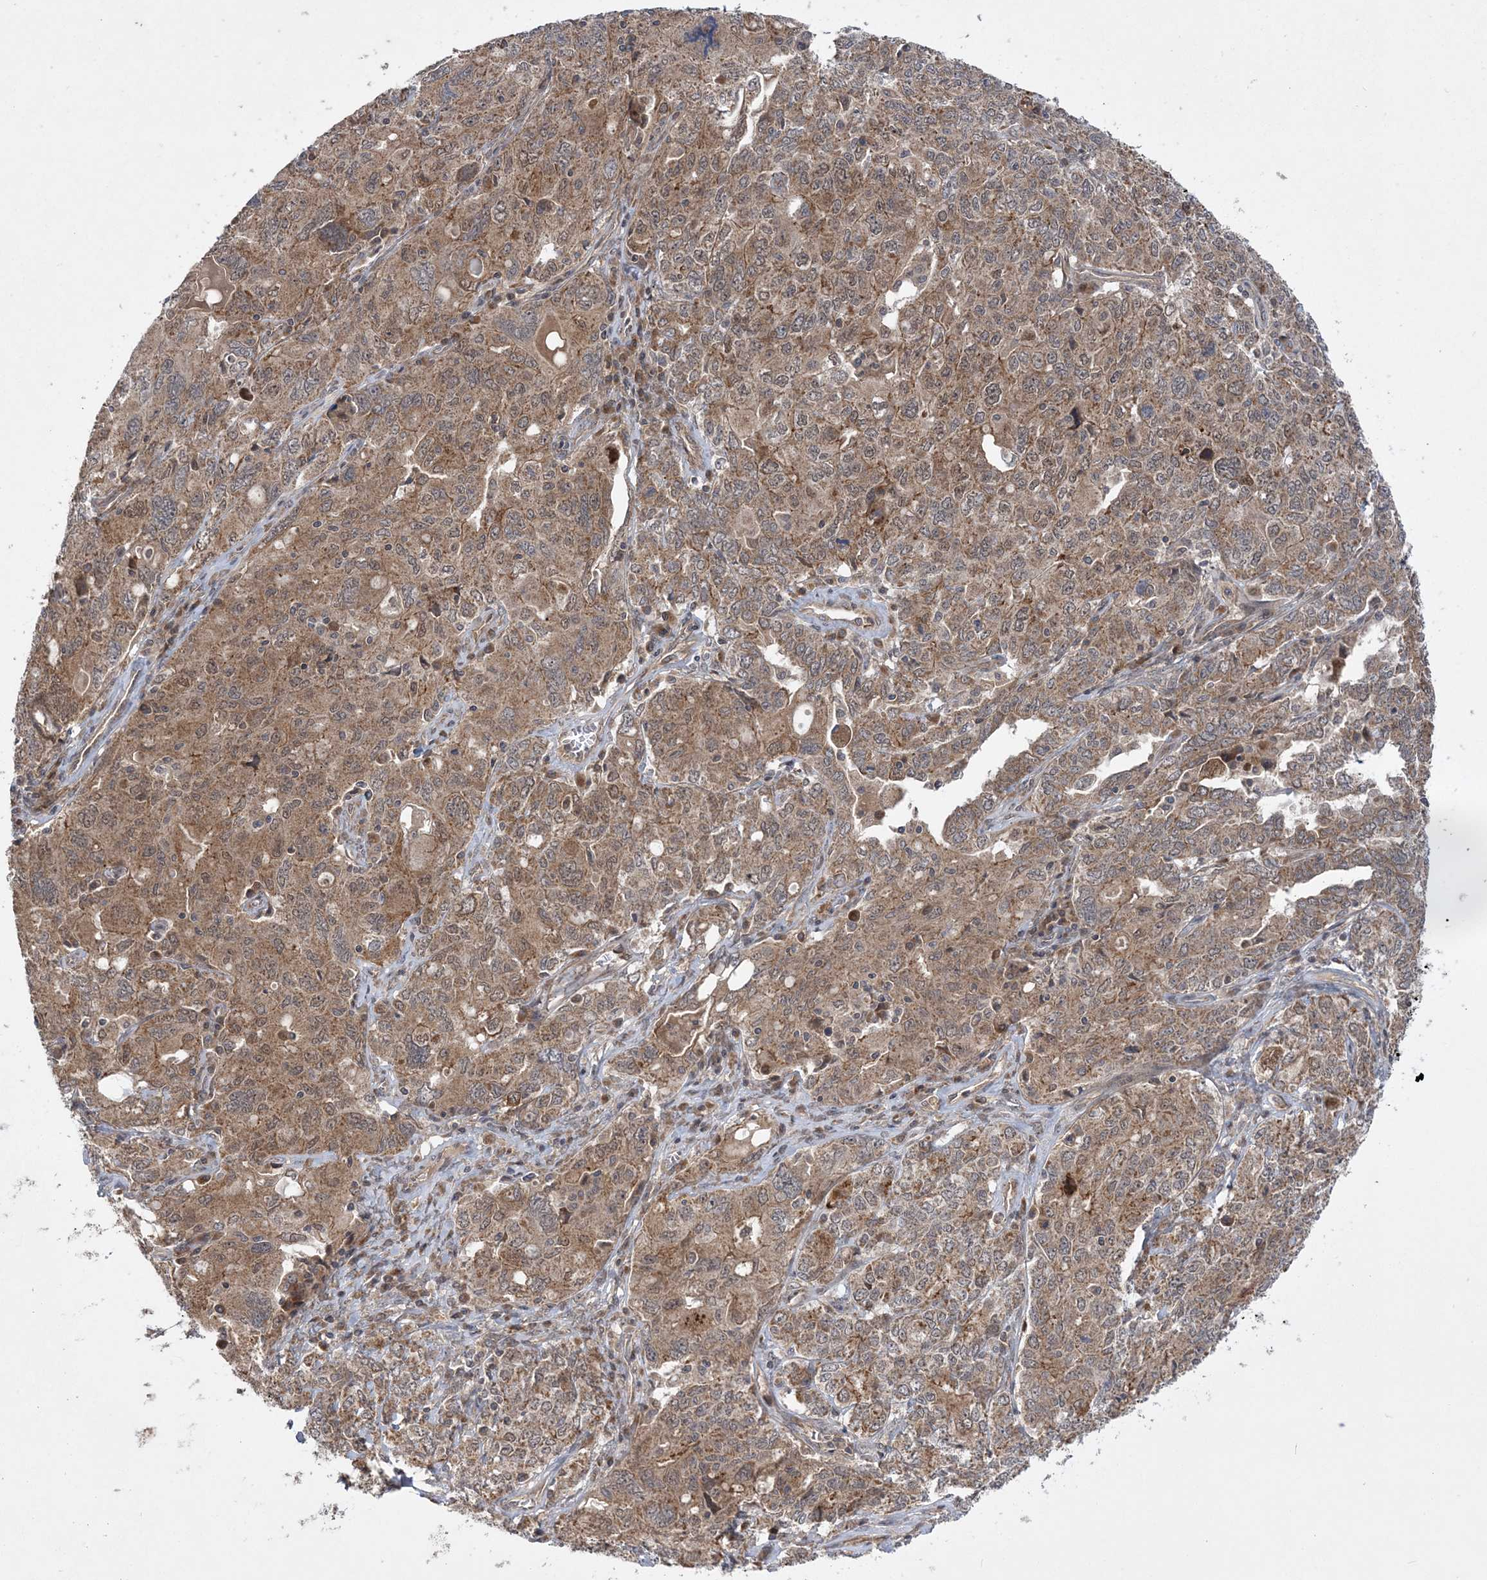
{"staining": {"intensity": "moderate", "quantity": ">75%", "location": "cytoplasmic/membranous"}, "tissue": "ovarian cancer", "cell_type": "Tumor cells", "image_type": "cancer", "snomed": [{"axis": "morphology", "description": "Carcinoma, endometroid"}, {"axis": "topography", "description": "Ovary"}], "caption": "Immunohistochemical staining of ovarian cancer demonstrates medium levels of moderate cytoplasmic/membranous protein expression in about >75% of tumor cells. The protein of interest is stained brown, and the nuclei are stained in blue (DAB (3,3'-diaminobenzidine) IHC with brightfield microscopy, high magnification).", "gene": "MMADHC", "patient": {"sex": "female", "age": 62}}